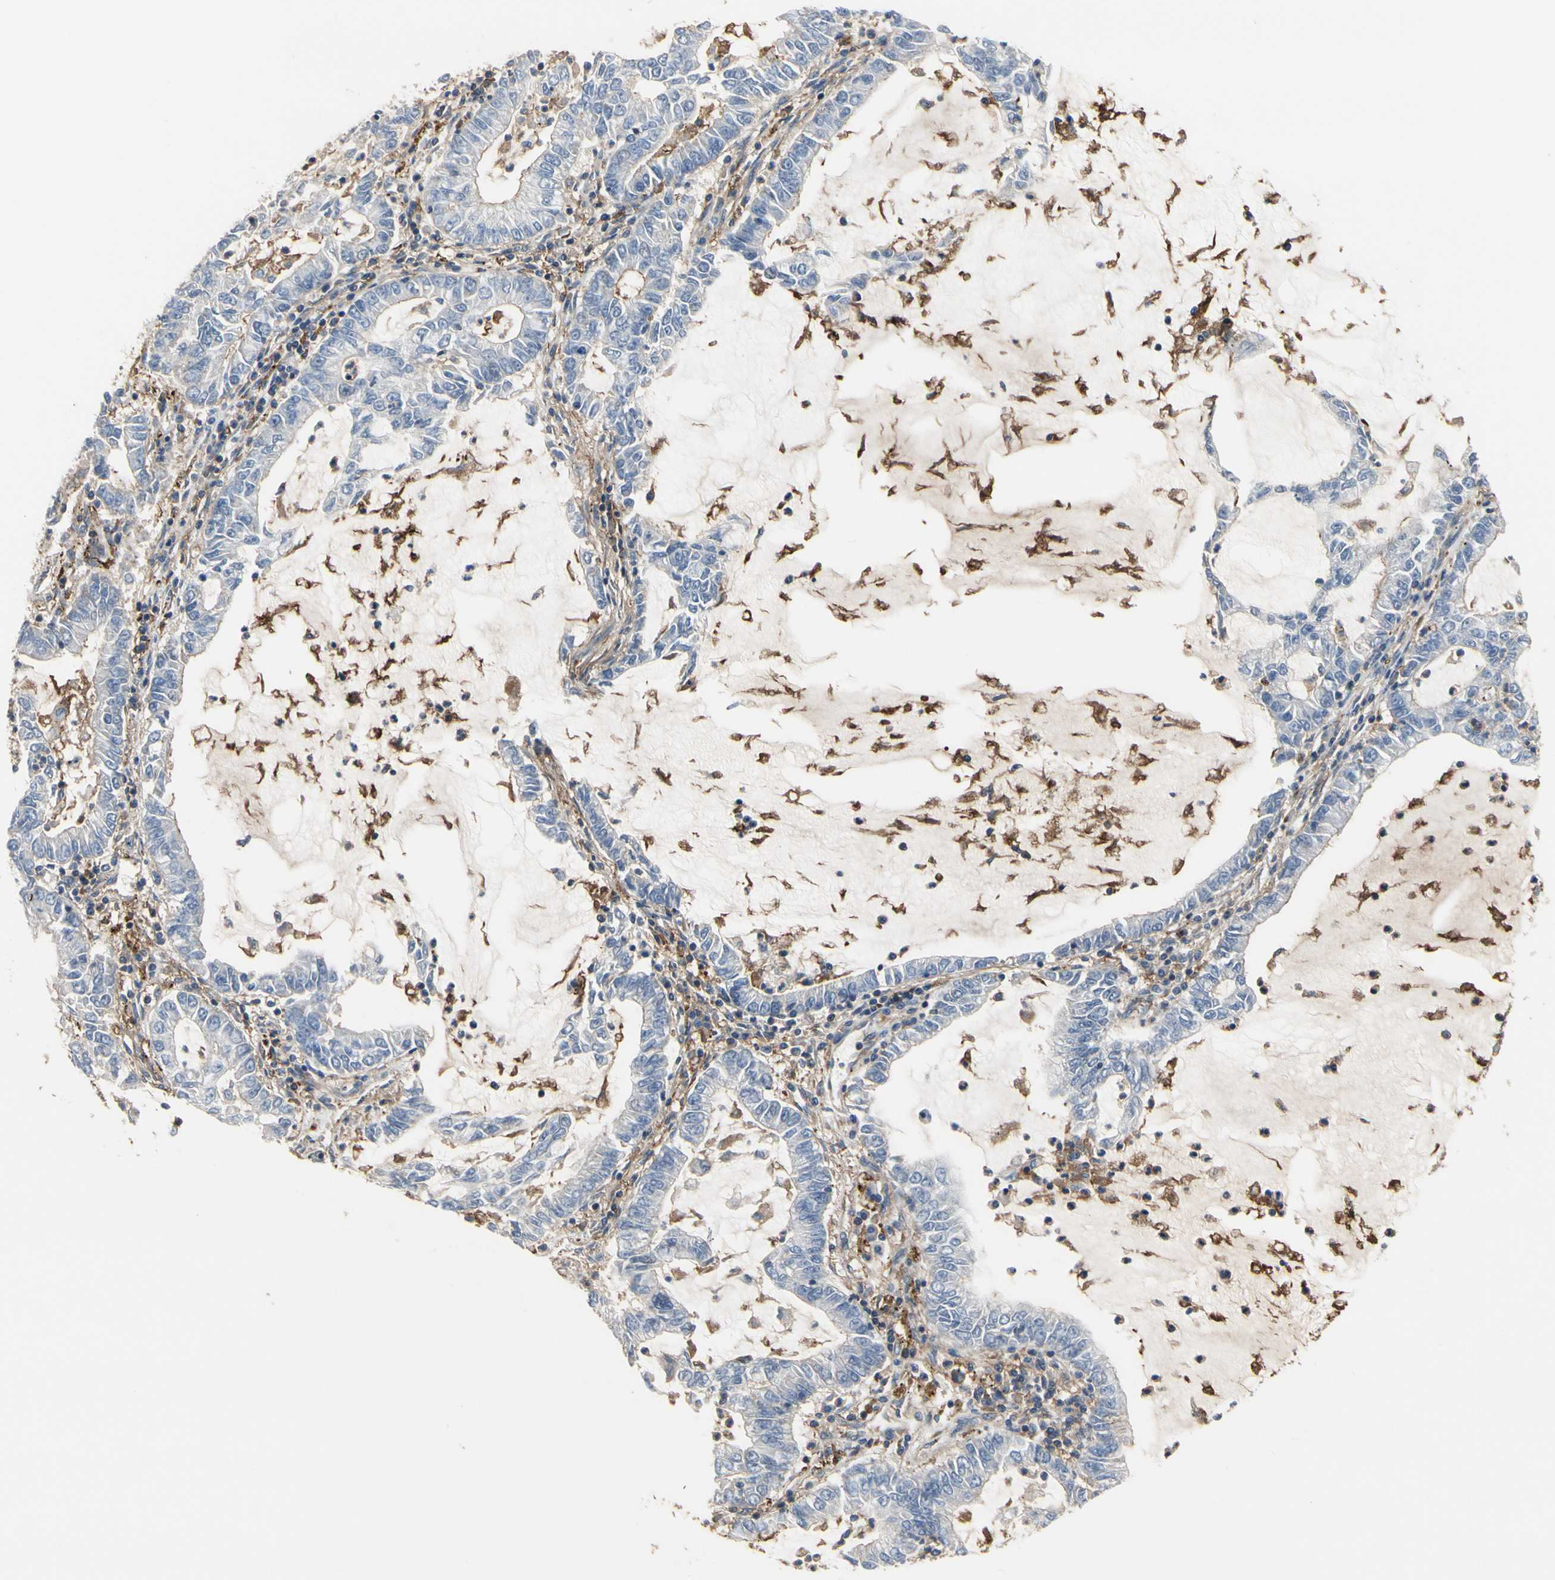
{"staining": {"intensity": "negative", "quantity": "none", "location": "none"}, "tissue": "lung cancer", "cell_type": "Tumor cells", "image_type": "cancer", "snomed": [{"axis": "morphology", "description": "Adenocarcinoma, NOS"}, {"axis": "topography", "description": "Lung"}], "caption": "The image exhibits no staining of tumor cells in lung adenocarcinoma. The staining is performed using DAB brown chromogen with nuclei counter-stained in using hematoxylin.", "gene": "IL1RL1", "patient": {"sex": "female", "age": 51}}